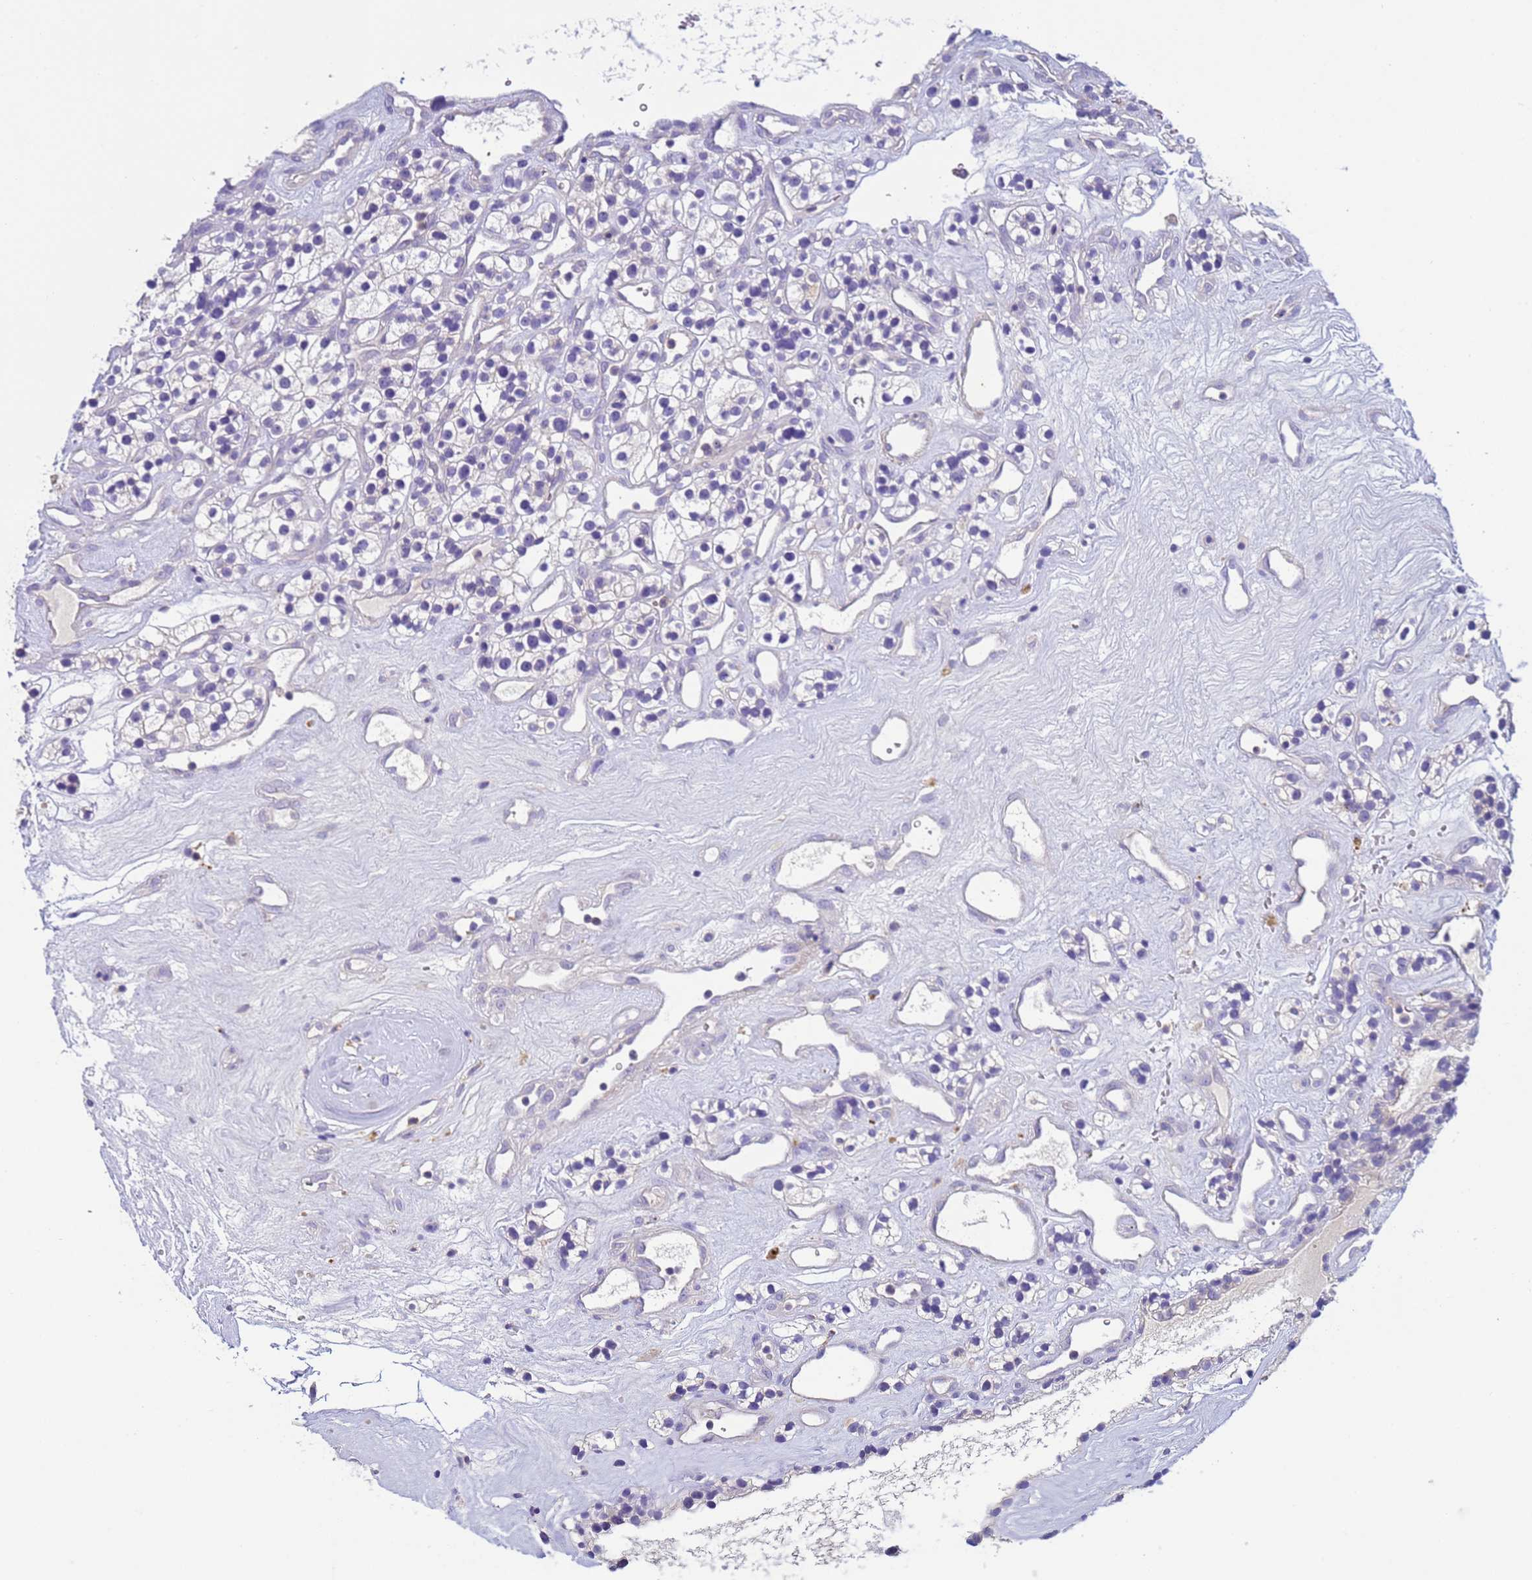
{"staining": {"intensity": "negative", "quantity": "none", "location": "none"}, "tissue": "renal cancer", "cell_type": "Tumor cells", "image_type": "cancer", "snomed": [{"axis": "morphology", "description": "Adenocarcinoma, NOS"}, {"axis": "topography", "description": "Kidney"}], "caption": "This is a histopathology image of immunohistochemistry (IHC) staining of renal cancer, which shows no expression in tumor cells.", "gene": "KLHL13", "patient": {"sex": "female", "age": 57}}